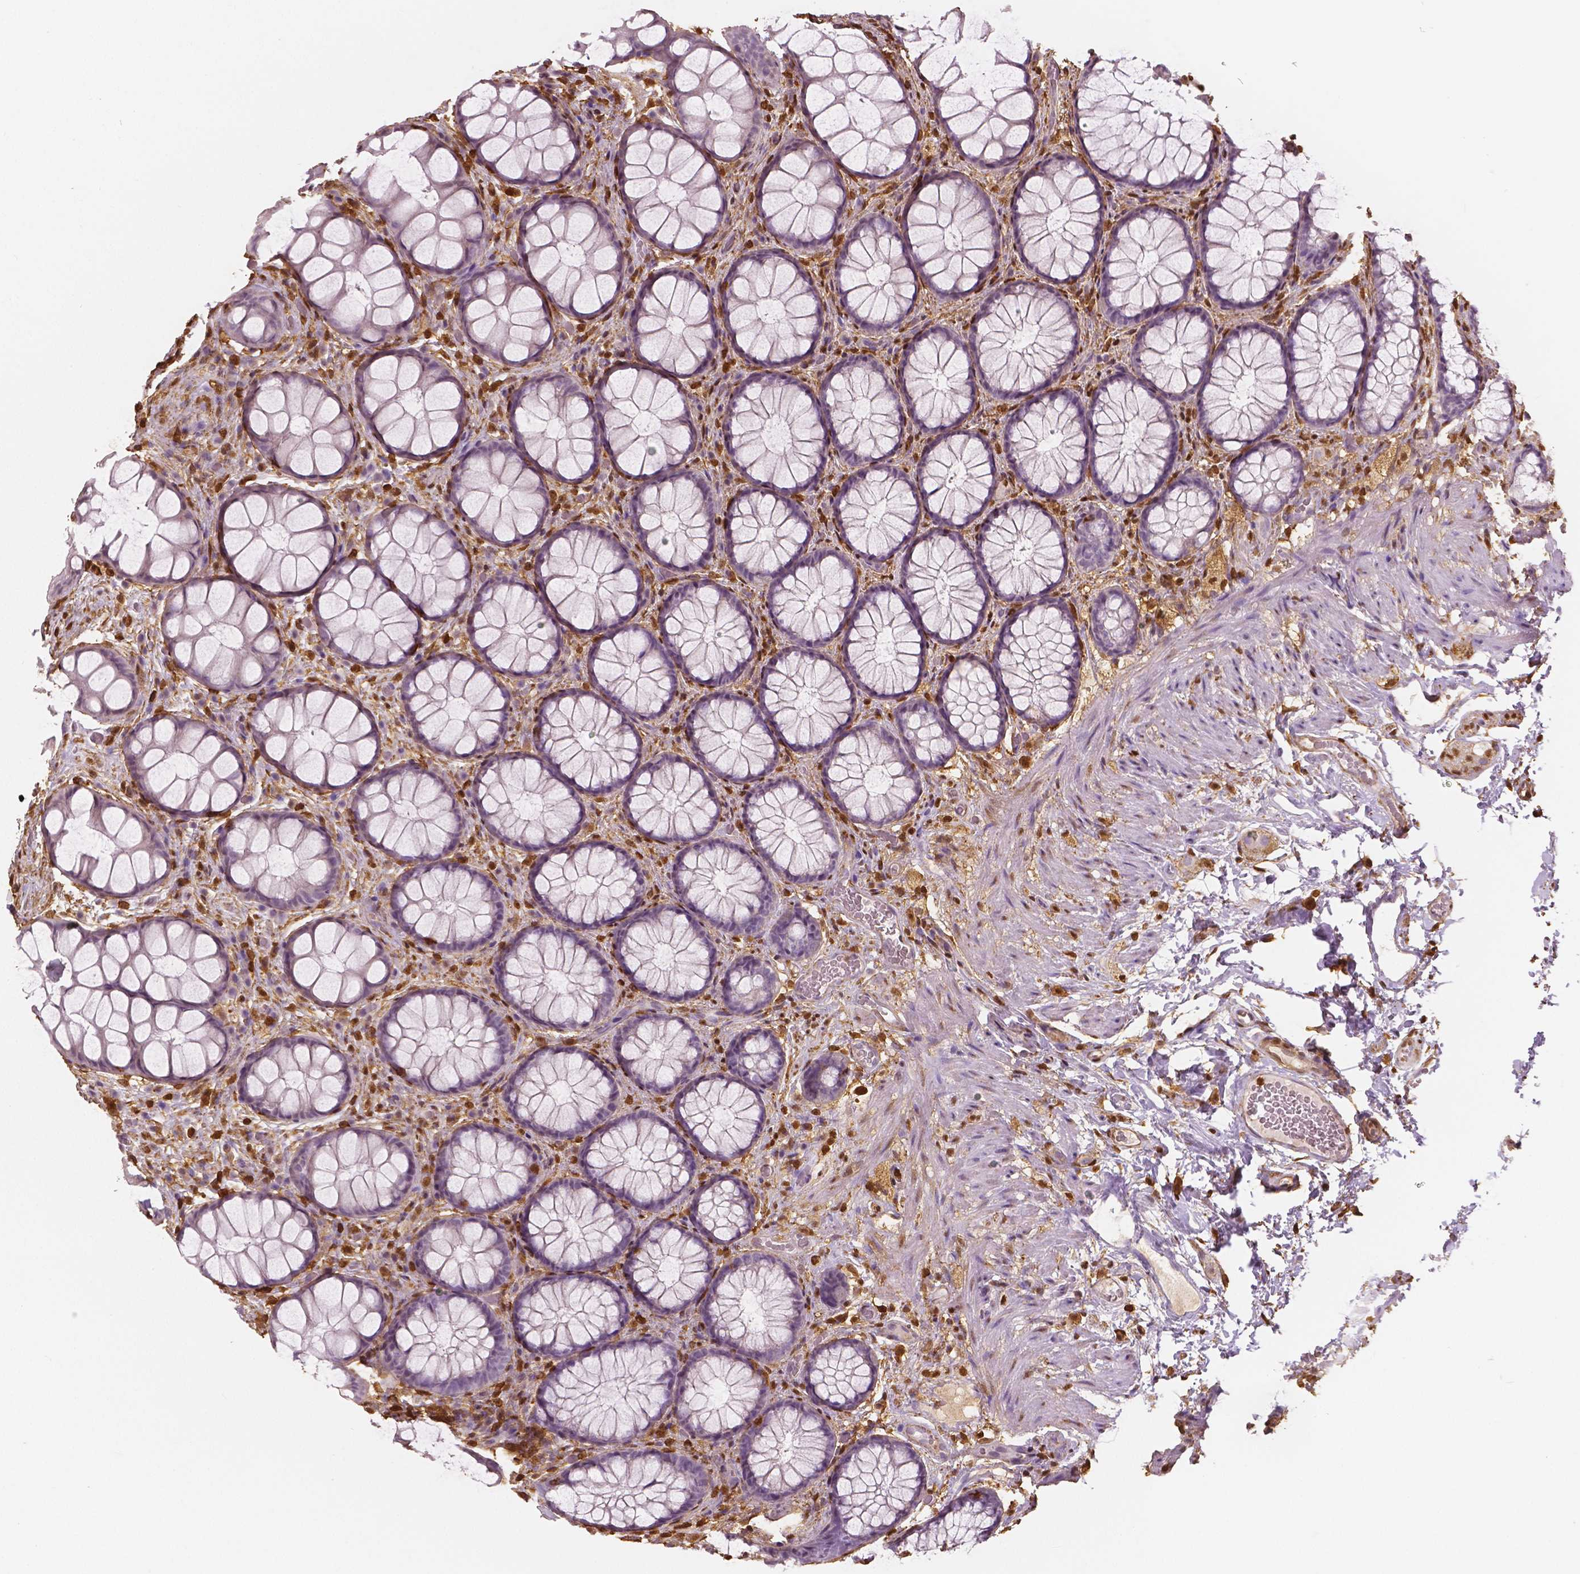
{"staining": {"intensity": "negative", "quantity": "none", "location": "none"}, "tissue": "rectum", "cell_type": "Glandular cells", "image_type": "normal", "snomed": [{"axis": "morphology", "description": "Normal tissue, NOS"}, {"axis": "topography", "description": "Rectum"}], "caption": "DAB (3,3'-diaminobenzidine) immunohistochemical staining of normal rectum displays no significant staining in glandular cells.", "gene": "S100A4", "patient": {"sex": "female", "age": 62}}